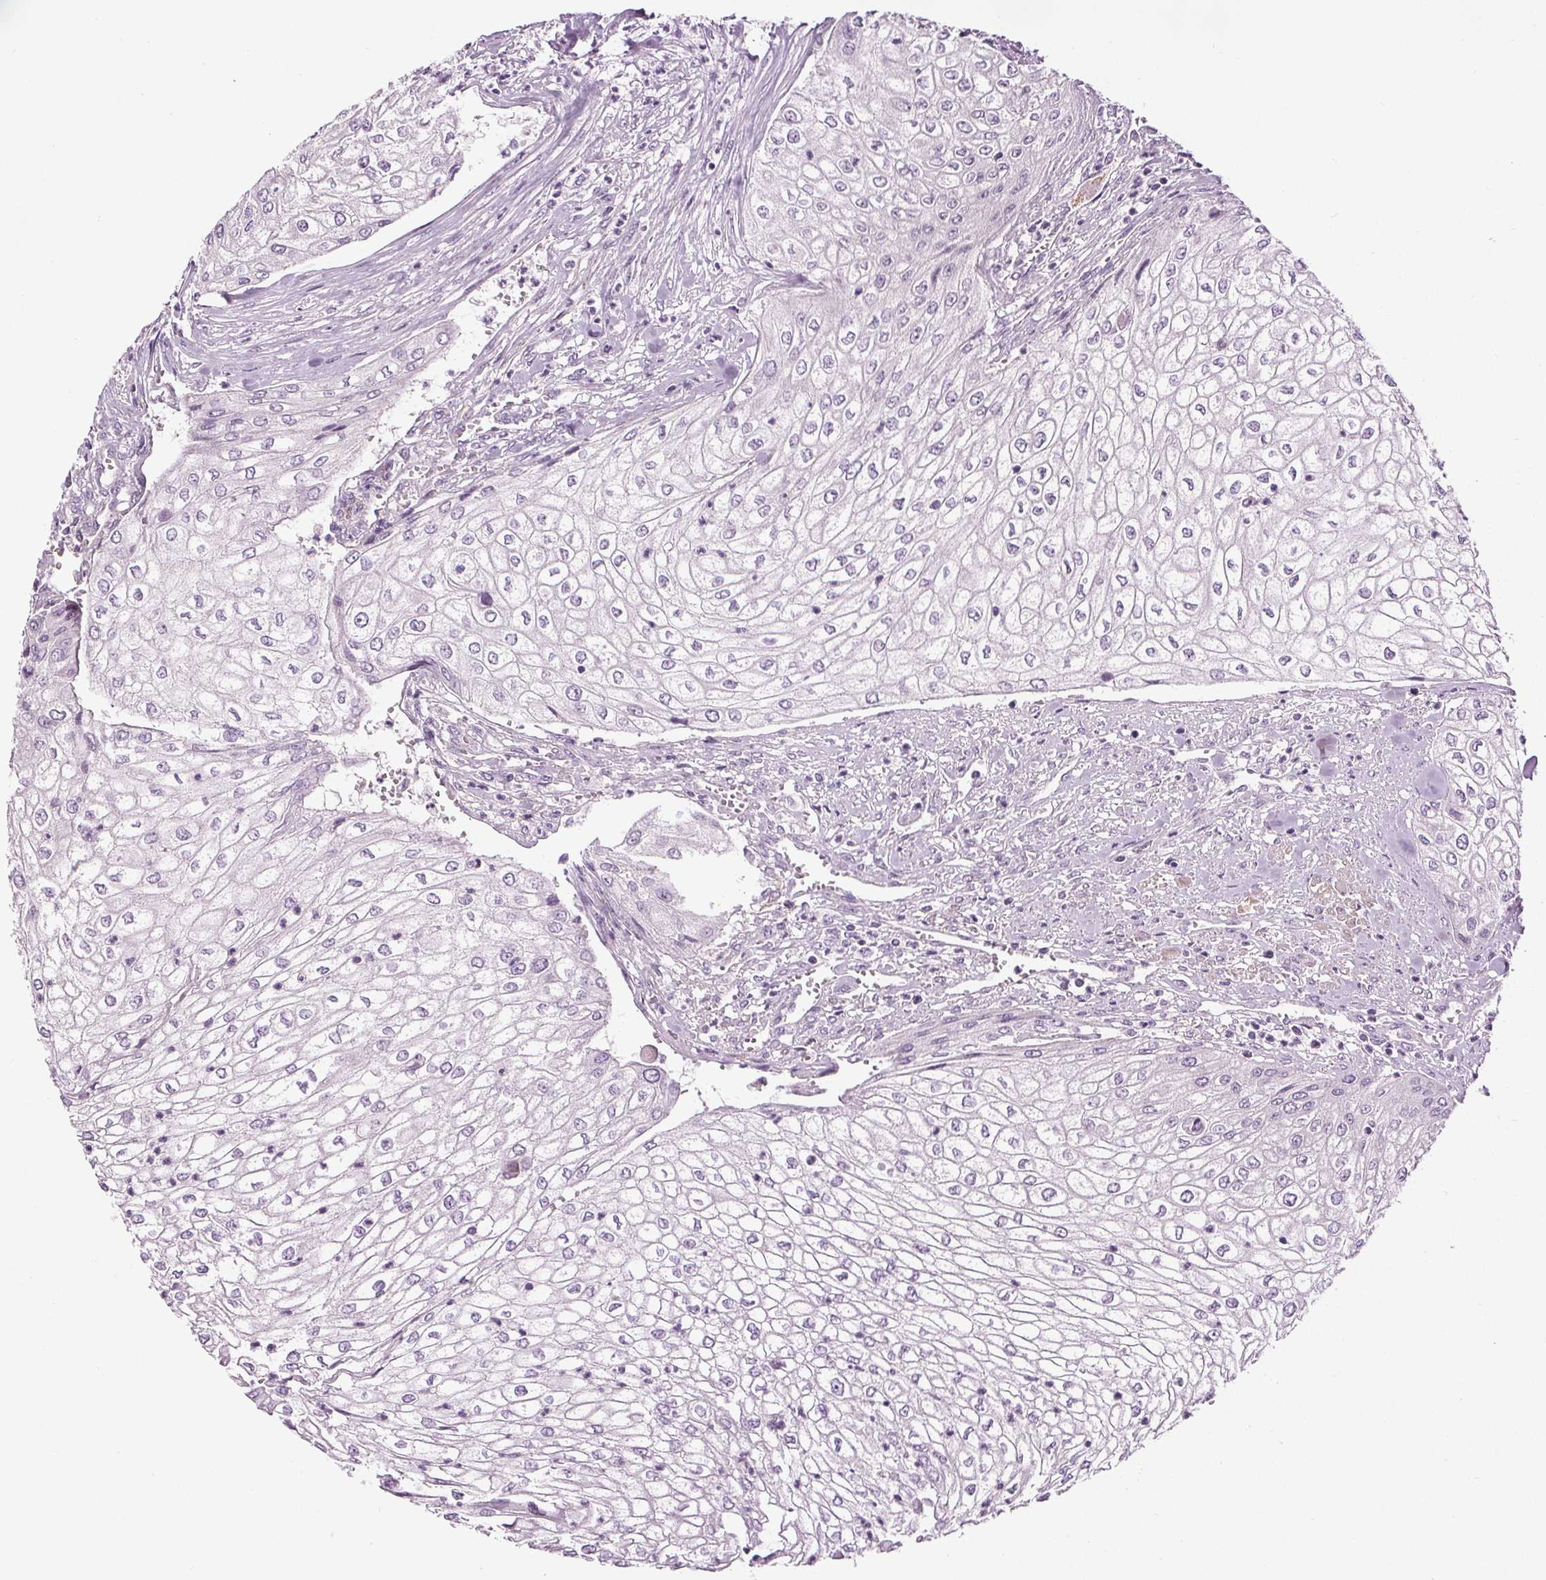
{"staining": {"intensity": "negative", "quantity": "none", "location": "none"}, "tissue": "urothelial cancer", "cell_type": "Tumor cells", "image_type": "cancer", "snomed": [{"axis": "morphology", "description": "Urothelial carcinoma, High grade"}, {"axis": "topography", "description": "Urinary bladder"}], "caption": "IHC histopathology image of human high-grade urothelial carcinoma stained for a protein (brown), which exhibits no staining in tumor cells.", "gene": "RASA1", "patient": {"sex": "male", "age": 62}}